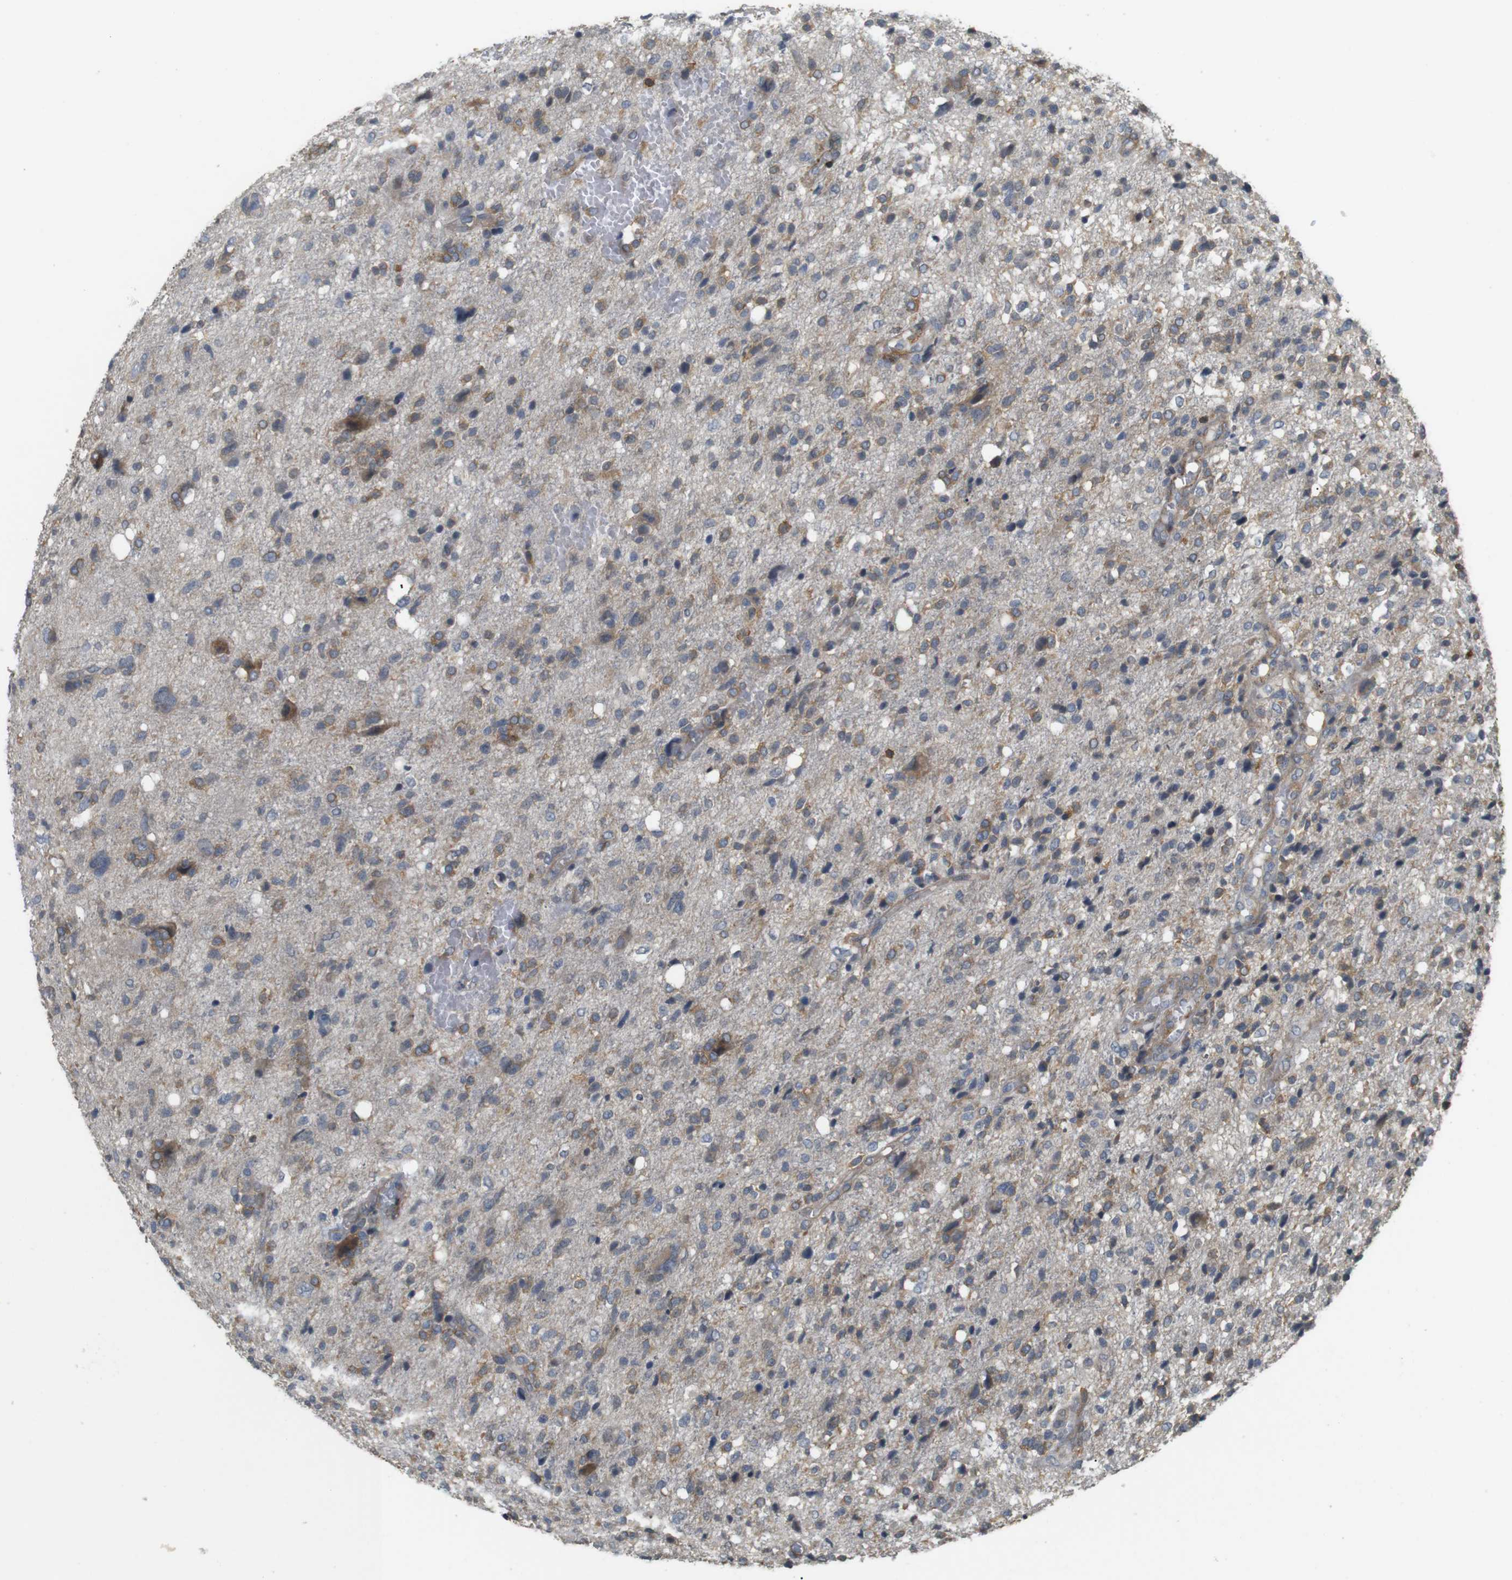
{"staining": {"intensity": "weak", "quantity": "25%-75%", "location": "cytoplasmic/membranous"}, "tissue": "glioma", "cell_type": "Tumor cells", "image_type": "cancer", "snomed": [{"axis": "morphology", "description": "Glioma, malignant, High grade"}, {"axis": "topography", "description": "Brain"}], "caption": "Glioma tissue displays weak cytoplasmic/membranous expression in approximately 25%-75% of tumor cells, visualized by immunohistochemistry. (Stains: DAB (3,3'-diaminobenzidine) in brown, nuclei in blue, Microscopy: brightfield microscopy at high magnification).", "gene": "KSR1", "patient": {"sex": "female", "age": 59}}